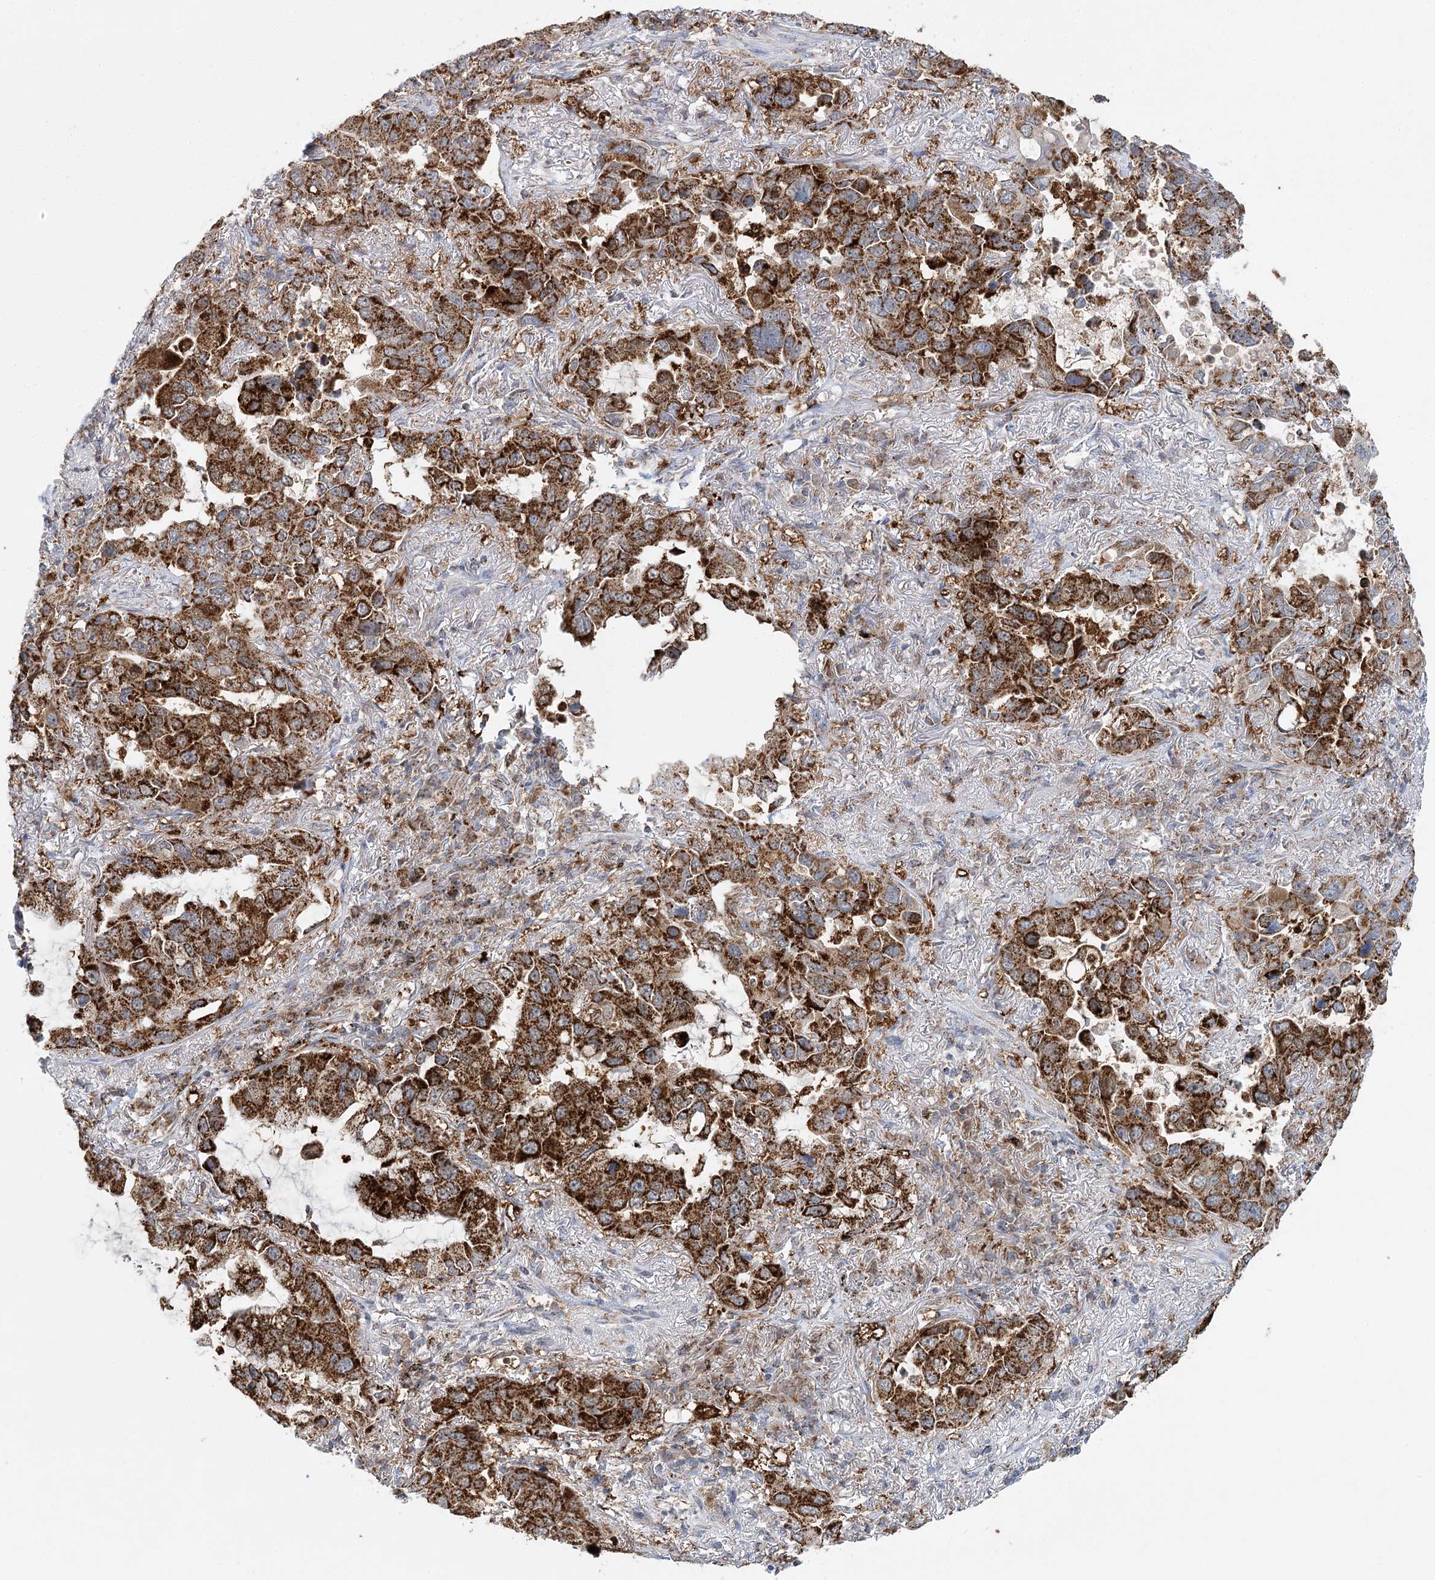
{"staining": {"intensity": "strong", "quantity": ">75%", "location": "cytoplasmic/membranous"}, "tissue": "lung cancer", "cell_type": "Tumor cells", "image_type": "cancer", "snomed": [{"axis": "morphology", "description": "Adenocarcinoma, NOS"}, {"axis": "topography", "description": "Lung"}], "caption": "A histopathology image showing strong cytoplasmic/membranous expression in approximately >75% of tumor cells in lung cancer, as visualized by brown immunohistochemical staining.", "gene": "TAS1R1", "patient": {"sex": "male", "age": 64}}